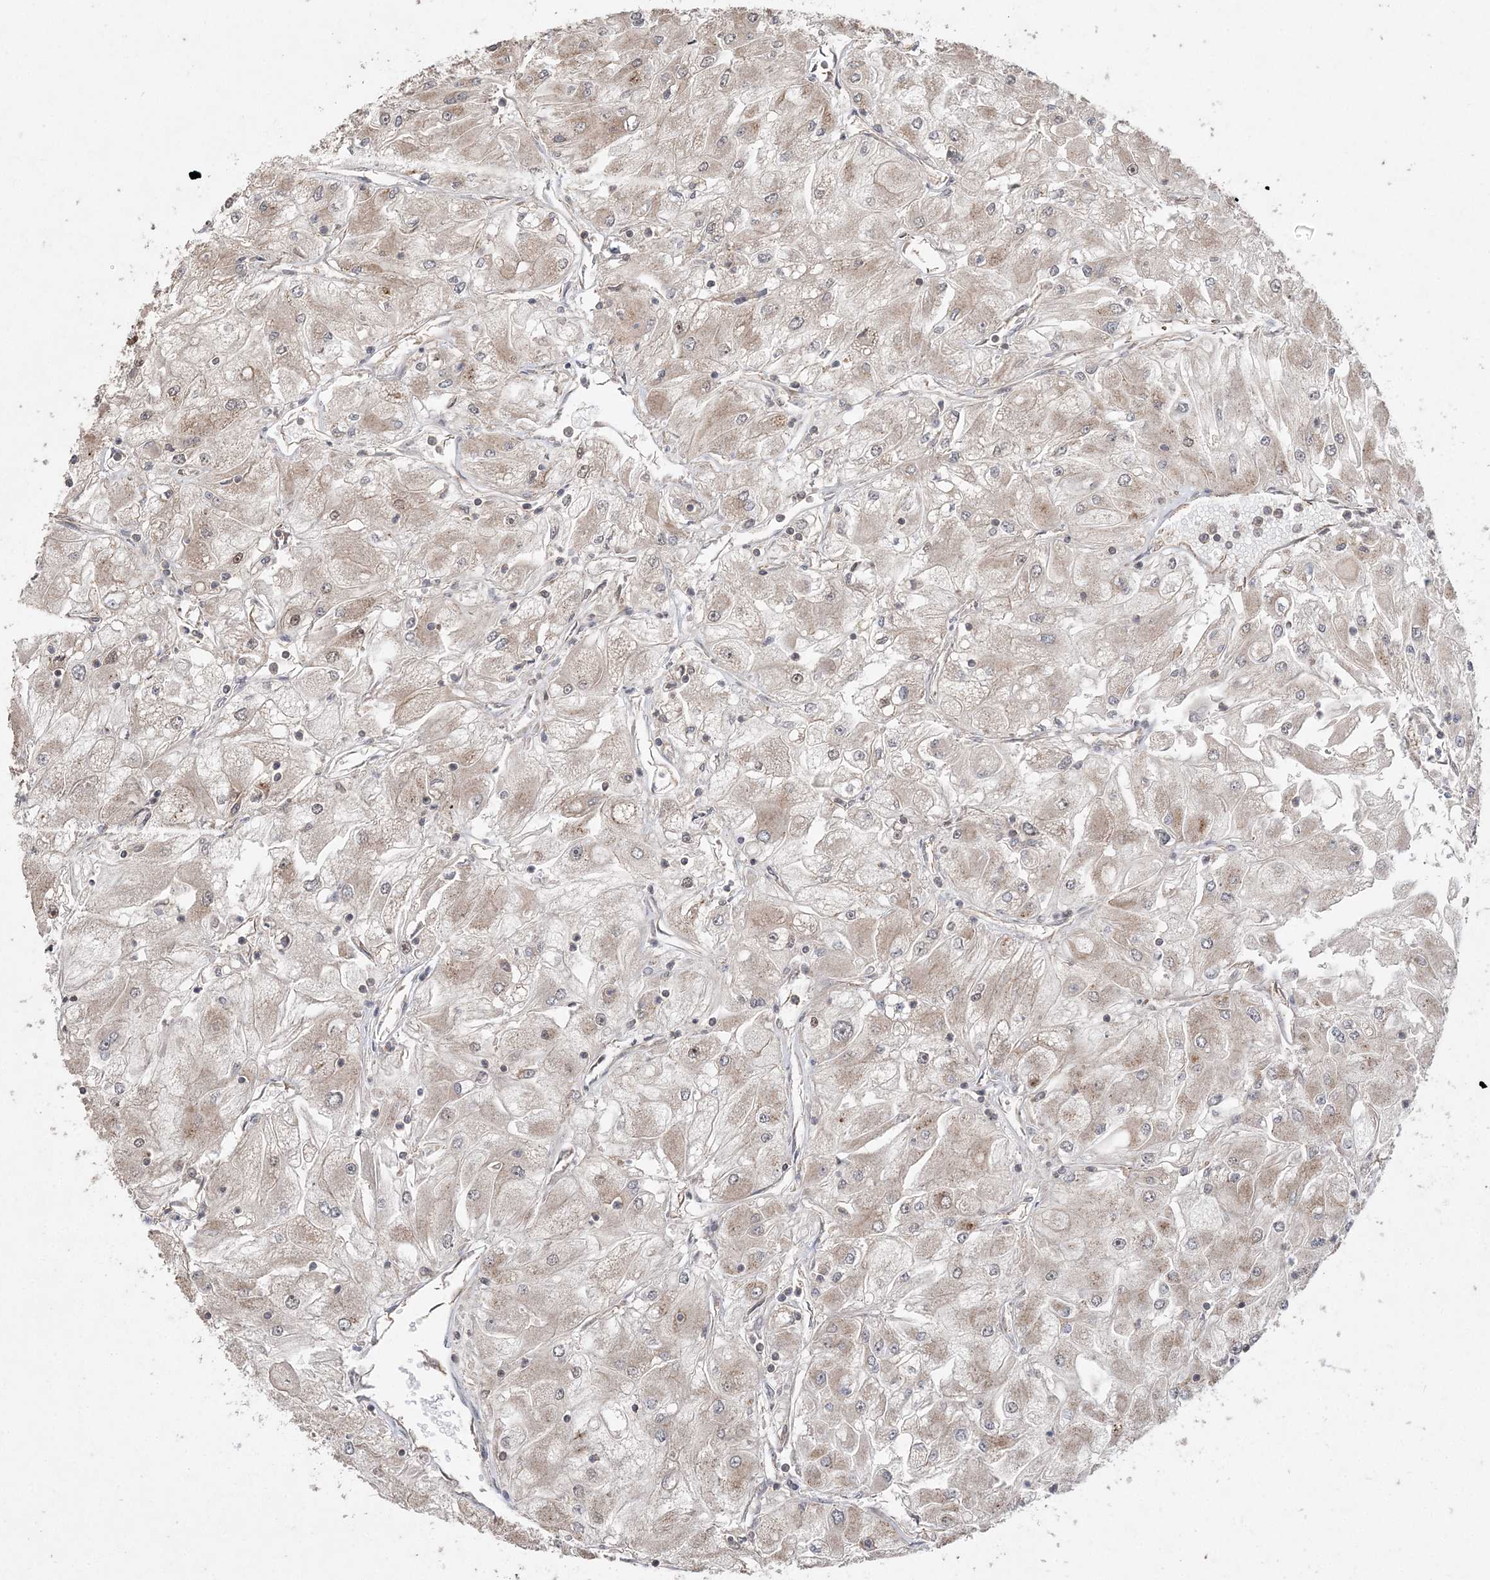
{"staining": {"intensity": "weak", "quantity": "25%-75%", "location": "cytoplasmic/membranous"}, "tissue": "renal cancer", "cell_type": "Tumor cells", "image_type": "cancer", "snomed": [{"axis": "morphology", "description": "Adenocarcinoma, NOS"}, {"axis": "topography", "description": "Kidney"}], "caption": "Immunohistochemical staining of renal cancer (adenocarcinoma) exhibits weak cytoplasmic/membranous protein positivity in about 25%-75% of tumor cells.", "gene": "EHHADH", "patient": {"sex": "male", "age": 80}}